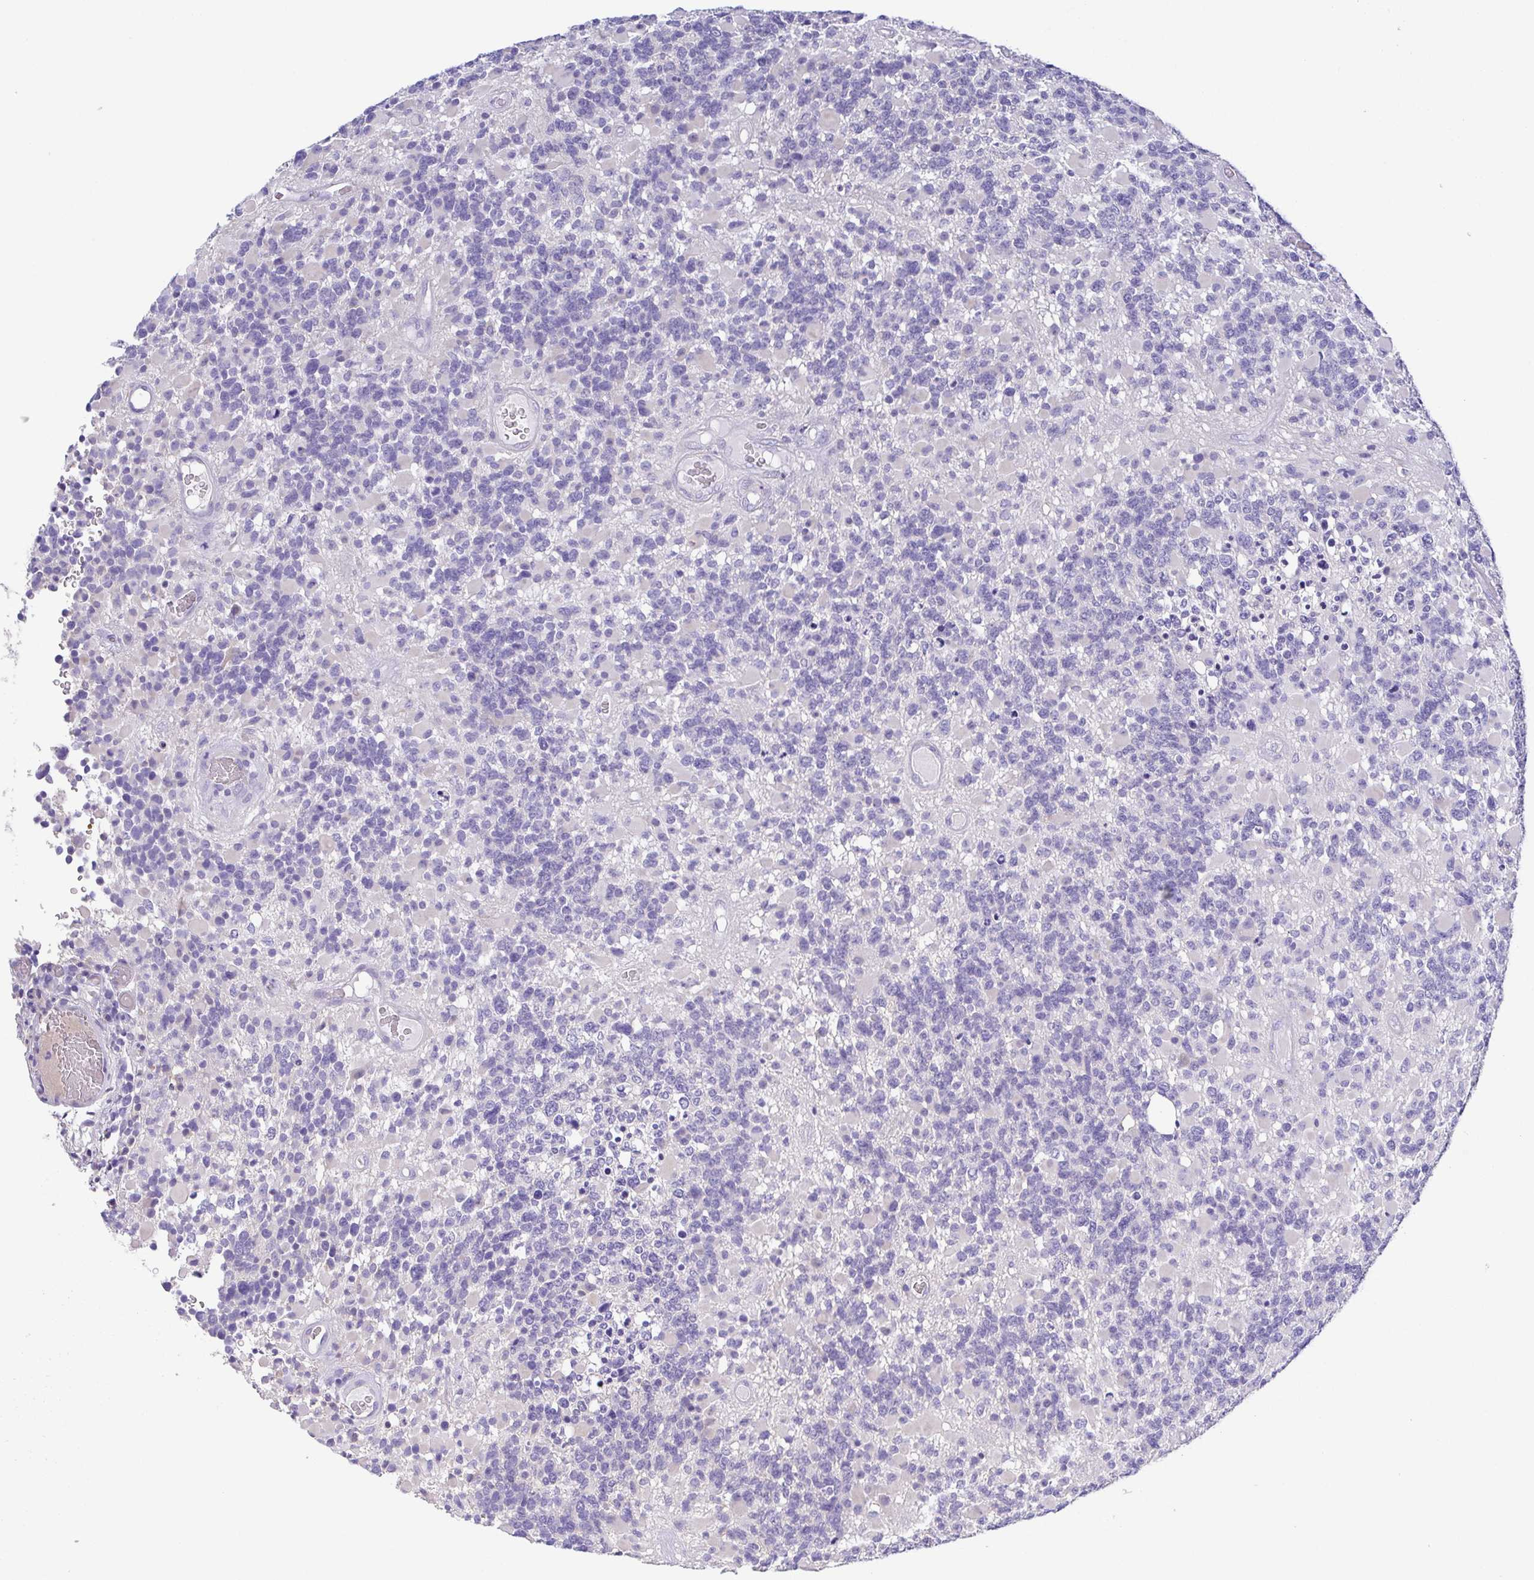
{"staining": {"intensity": "negative", "quantity": "none", "location": "none"}, "tissue": "glioma", "cell_type": "Tumor cells", "image_type": "cancer", "snomed": [{"axis": "morphology", "description": "Glioma, malignant, High grade"}, {"axis": "topography", "description": "Brain"}], "caption": "High-grade glioma (malignant) was stained to show a protein in brown. There is no significant staining in tumor cells. (DAB immunohistochemistry (IHC) with hematoxylin counter stain).", "gene": "PKDREJ", "patient": {"sex": "female", "age": 40}}